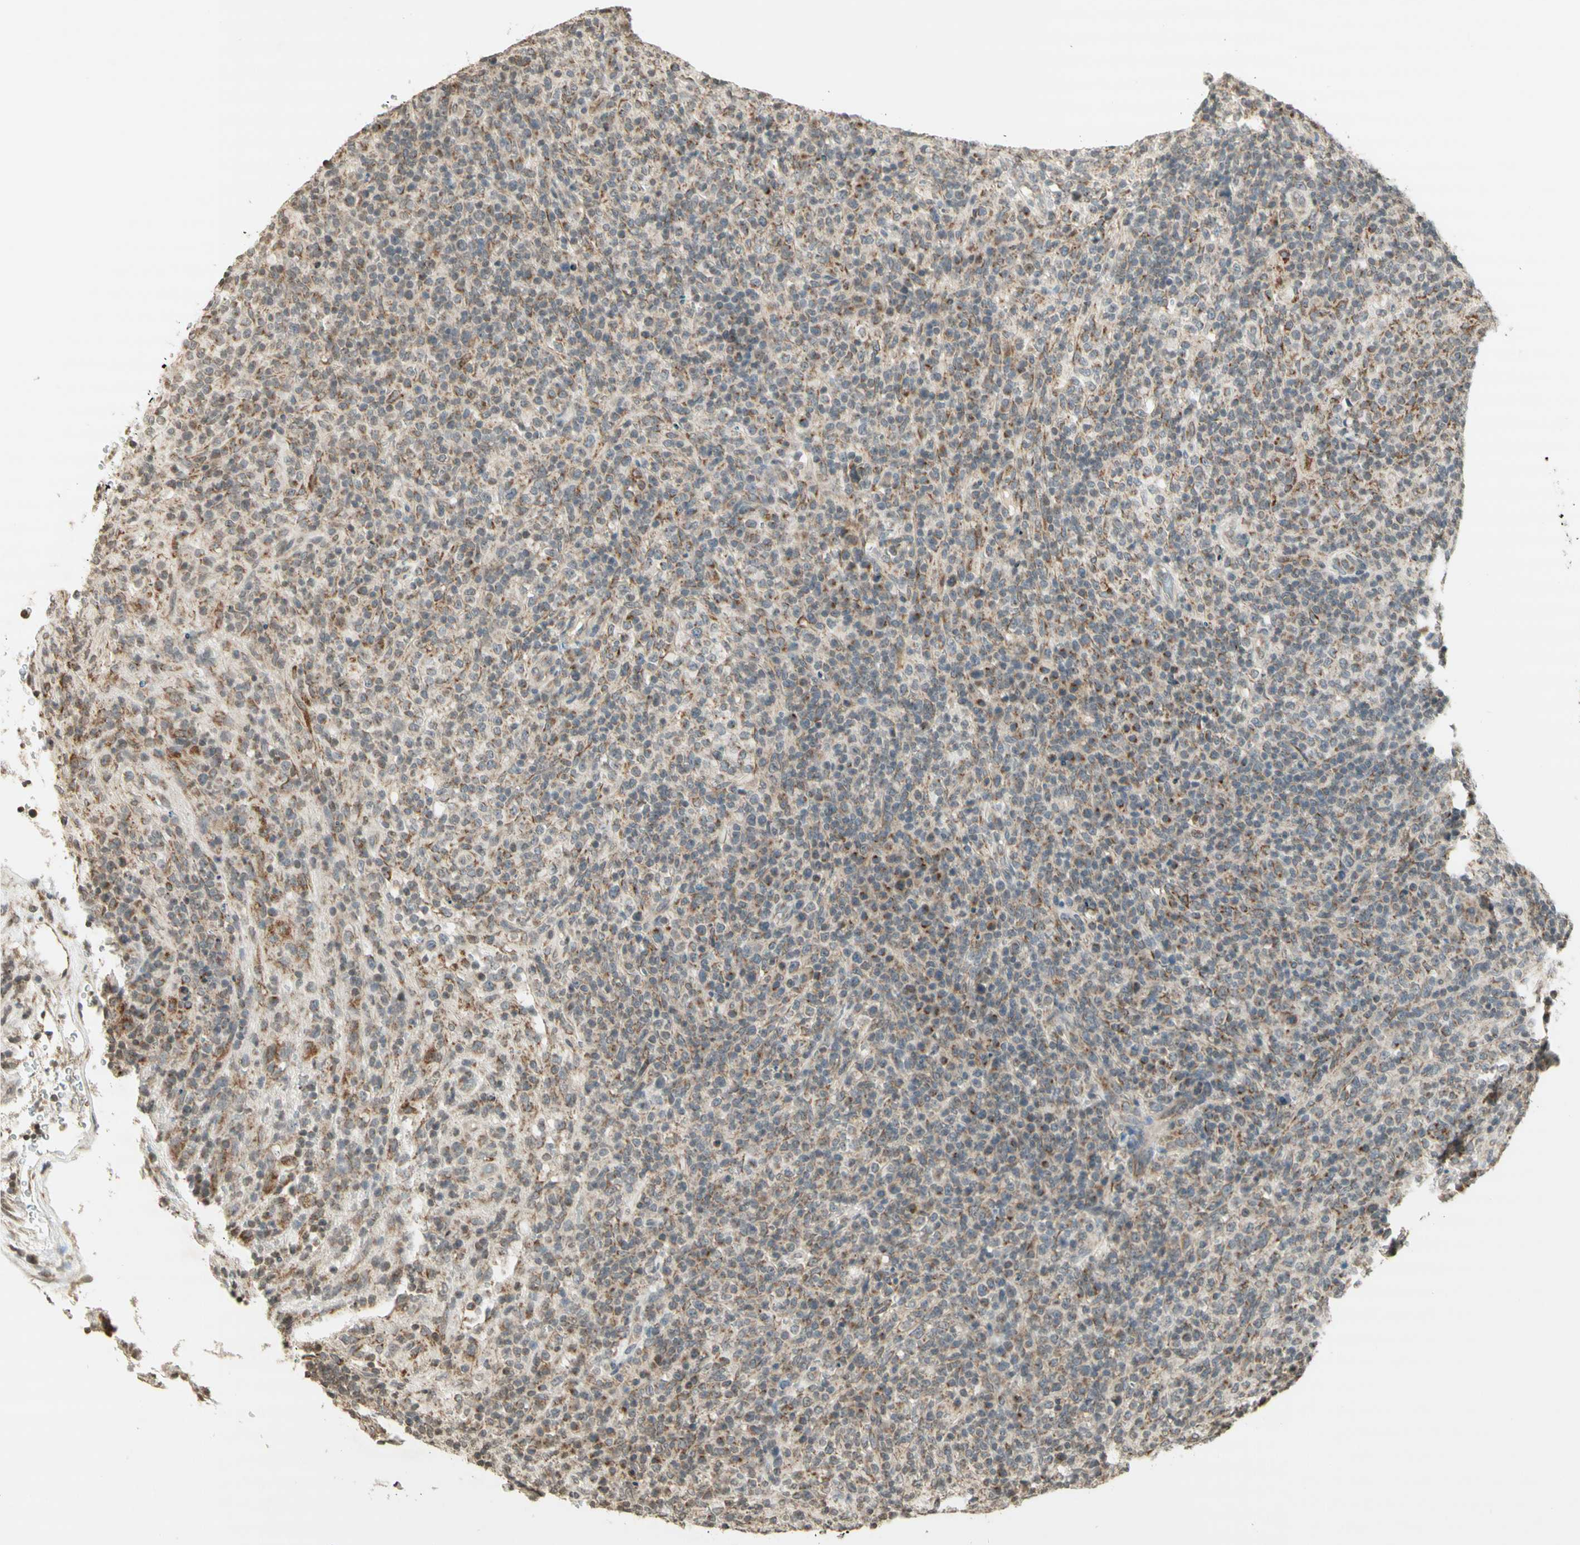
{"staining": {"intensity": "moderate", "quantity": "25%-75%", "location": "cytoplasmic/membranous"}, "tissue": "lymphoma", "cell_type": "Tumor cells", "image_type": "cancer", "snomed": [{"axis": "morphology", "description": "Malignant lymphoma, non-Hodgkin's type, High grade"}, {"axis": "topography", "description": "Lymph node"}], "caption": "Immunohistochemistry staining of malignant lymphoma, non-Hodgkin's type (high-grade), which shows medium levels of moderate cytoplasmic/membranous expression in about 25%-75% of tumor cells indicating moderate cytoplasmic/membranous protein positivity. The staining was performed using DAB (3,3'-diaminobenzidine) (brown) for protein detection and nuclei were counterstained in hematoxylin (blue).", "gene": "CCNI", "patient": {"sex": "female", "age": 76}}